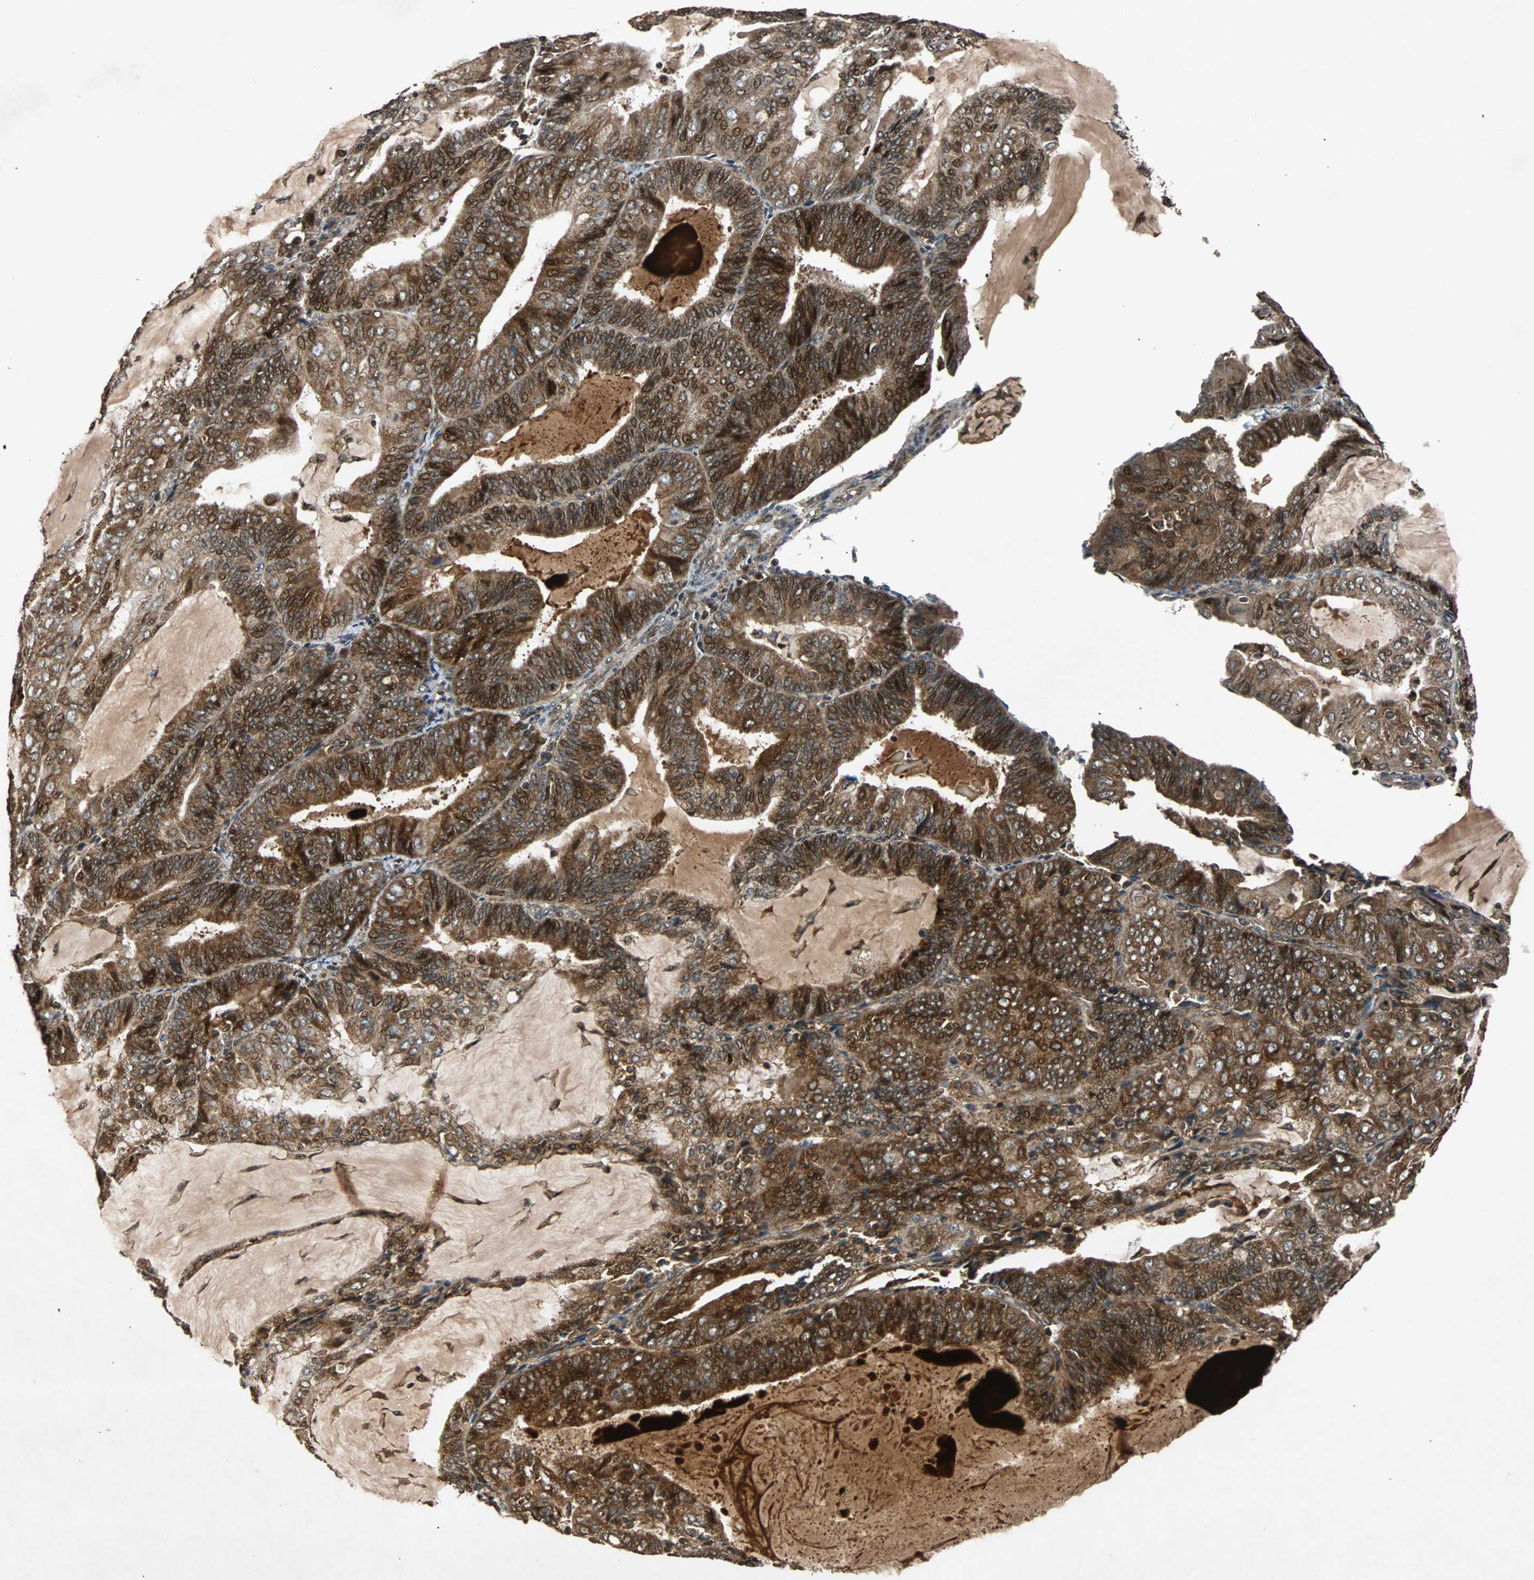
{"staining": {"intensity": "strong", "quantity": ">75%", "location": "cytoplasmic/membranous,nuclear"}, "tissue": "endometrial cancer", "cell_type": "Tumor cells", "image_type": "cancer", "snomed": [{"axis": "morphology", "description": "Adenocarcinoma, NOS"}, {"axis": "topography", "description": "Endometrium"}], "caption": "An IHC photomicrograph of tumor tissue is shown. Protein staining in brown labels strong cytoplasmic/membranous and nuclear positivity in endometrial cancer within tumor cells.", "gene": "USP31", "patient": {"sex": "female", "age": 81}}